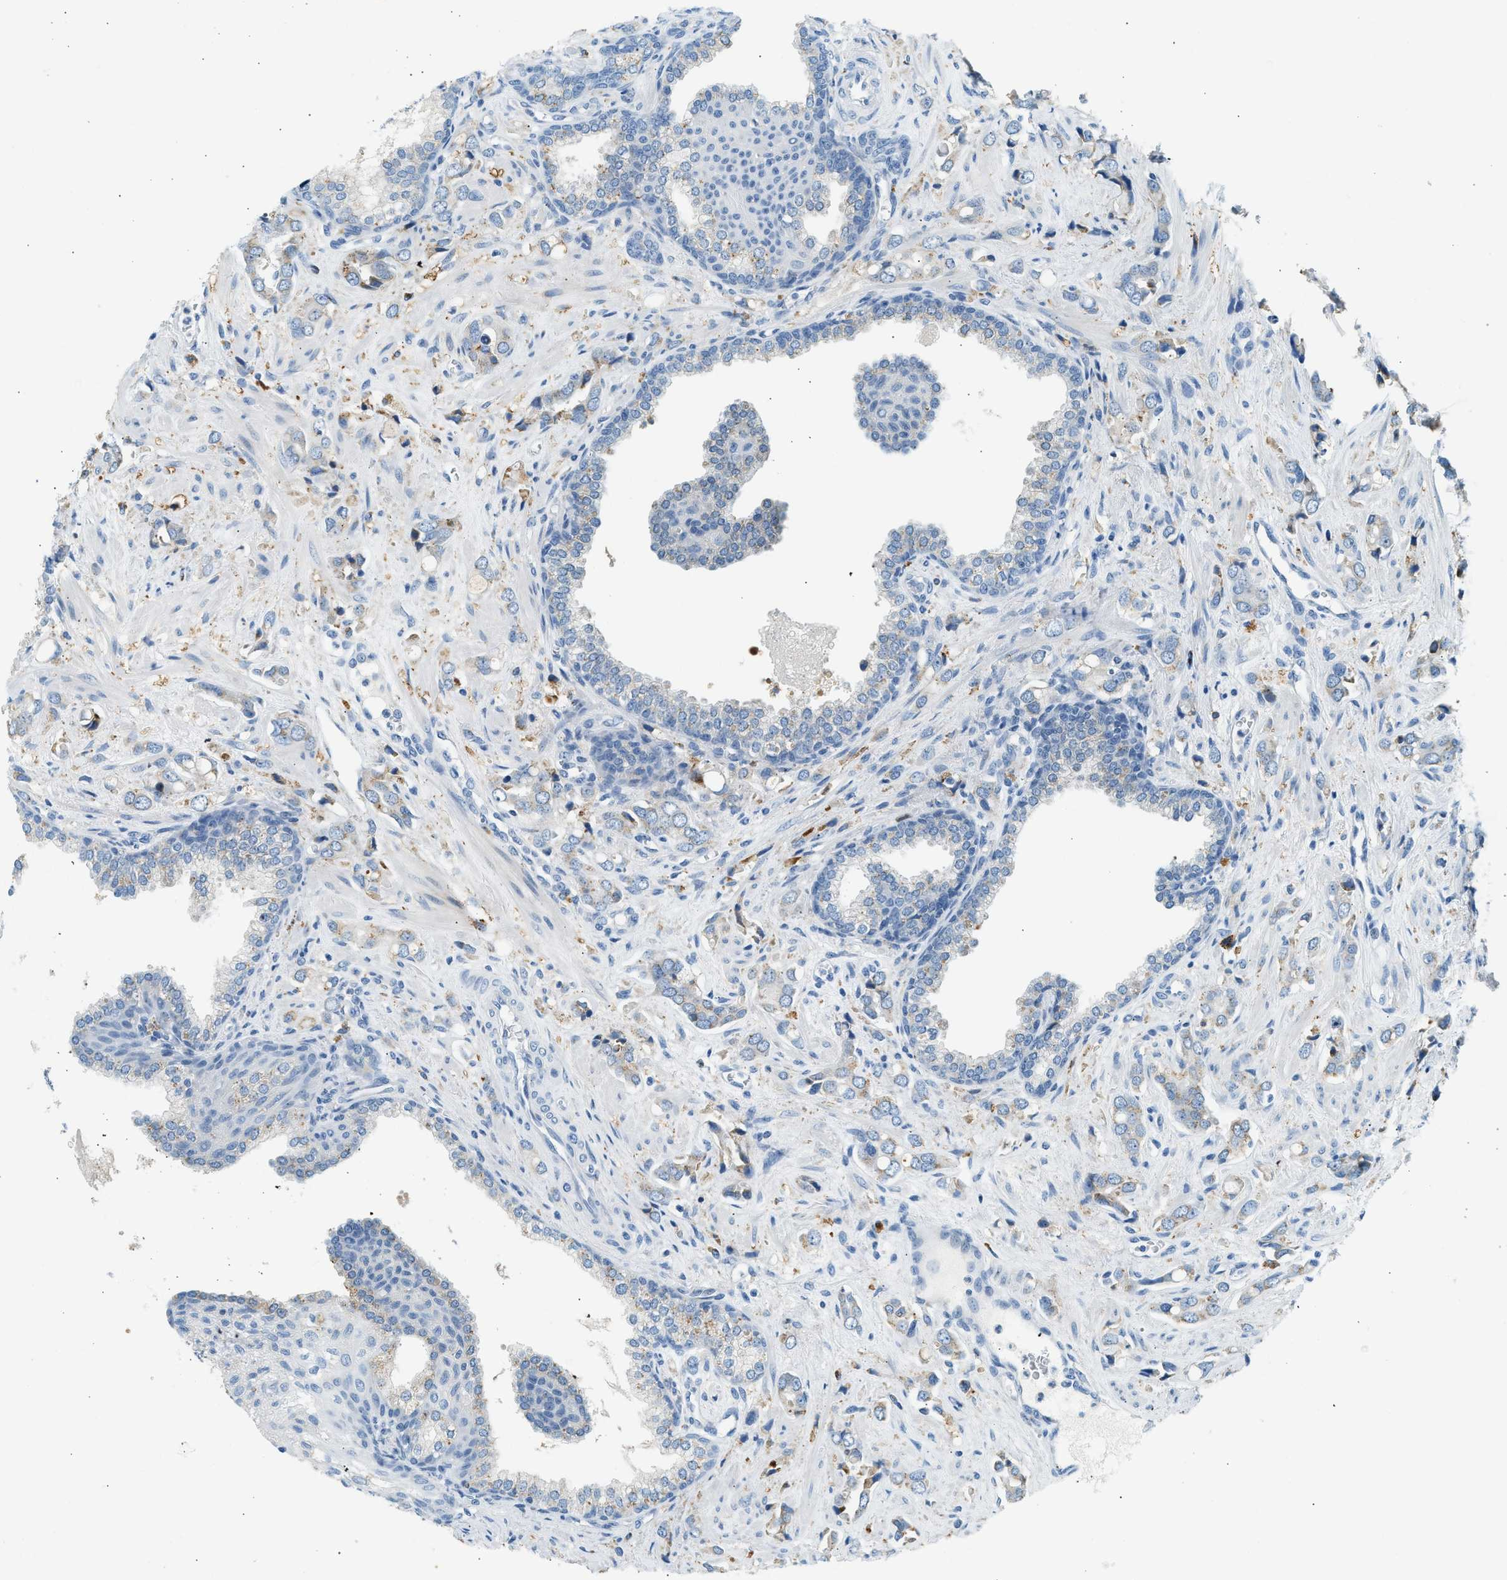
{"staining": {"intensity": "weak", "quantity": "<25%", "location": "cytoplasmic/membranous"}, "tissue": "prostate cancer", "cell_type": "Tumor cells", "image_type": "cancer", "snomed": [{"axis": "morphology", "description": "Adenocarcinoma, High grade"}, {"axis": "topography", "description": "Prostate"}], "caption": "Tumor cells are negative for protein expression in human adenocarcinoma (high-grade) (prostate).", "gene": "CTSB", "patient": {"sex": "male", "age": 52}}